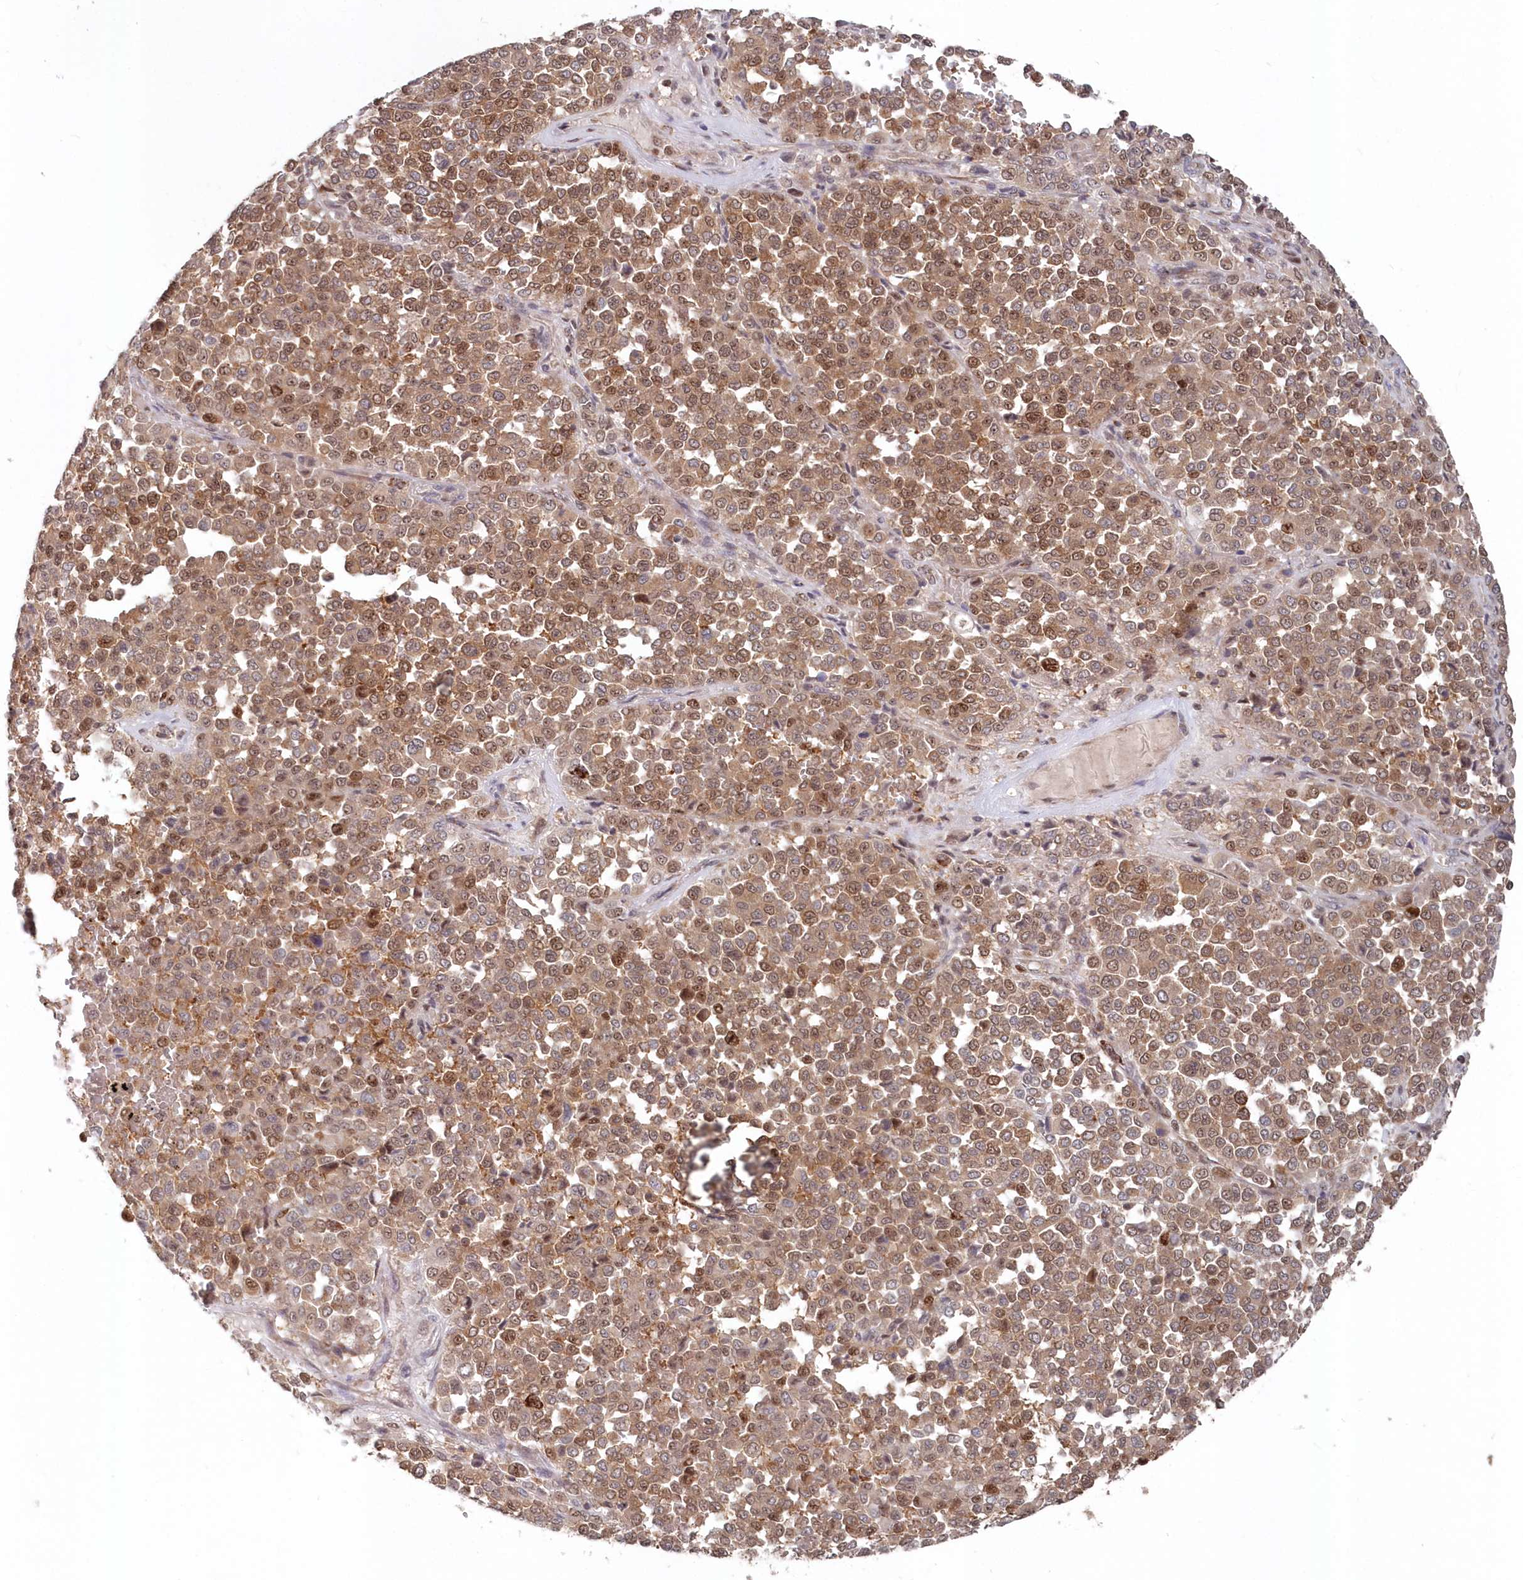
{"staining": {"intensity": "moderate", "quantity": ">75%", "location": "cytoplasmic/membranous,nuclear"}, "tissue": "melanoma", "cell_type": "Tumor cells", "image_type": "cancer", "snomed": [{"axis": "morphology", "description": "Malignant melanoma, Metastatic site"}, {"axis": "topography", "description": "Pancreas"}], "caption": "Immunohistochemical staining of melanoma demonstrates medium levels of moderate cytoplasmic/membranous and nuclear protein positivity in approximately >75% of tumor cells.", "gene": "ABHD14B", "patient": {"sex": "female", "age": 30}}